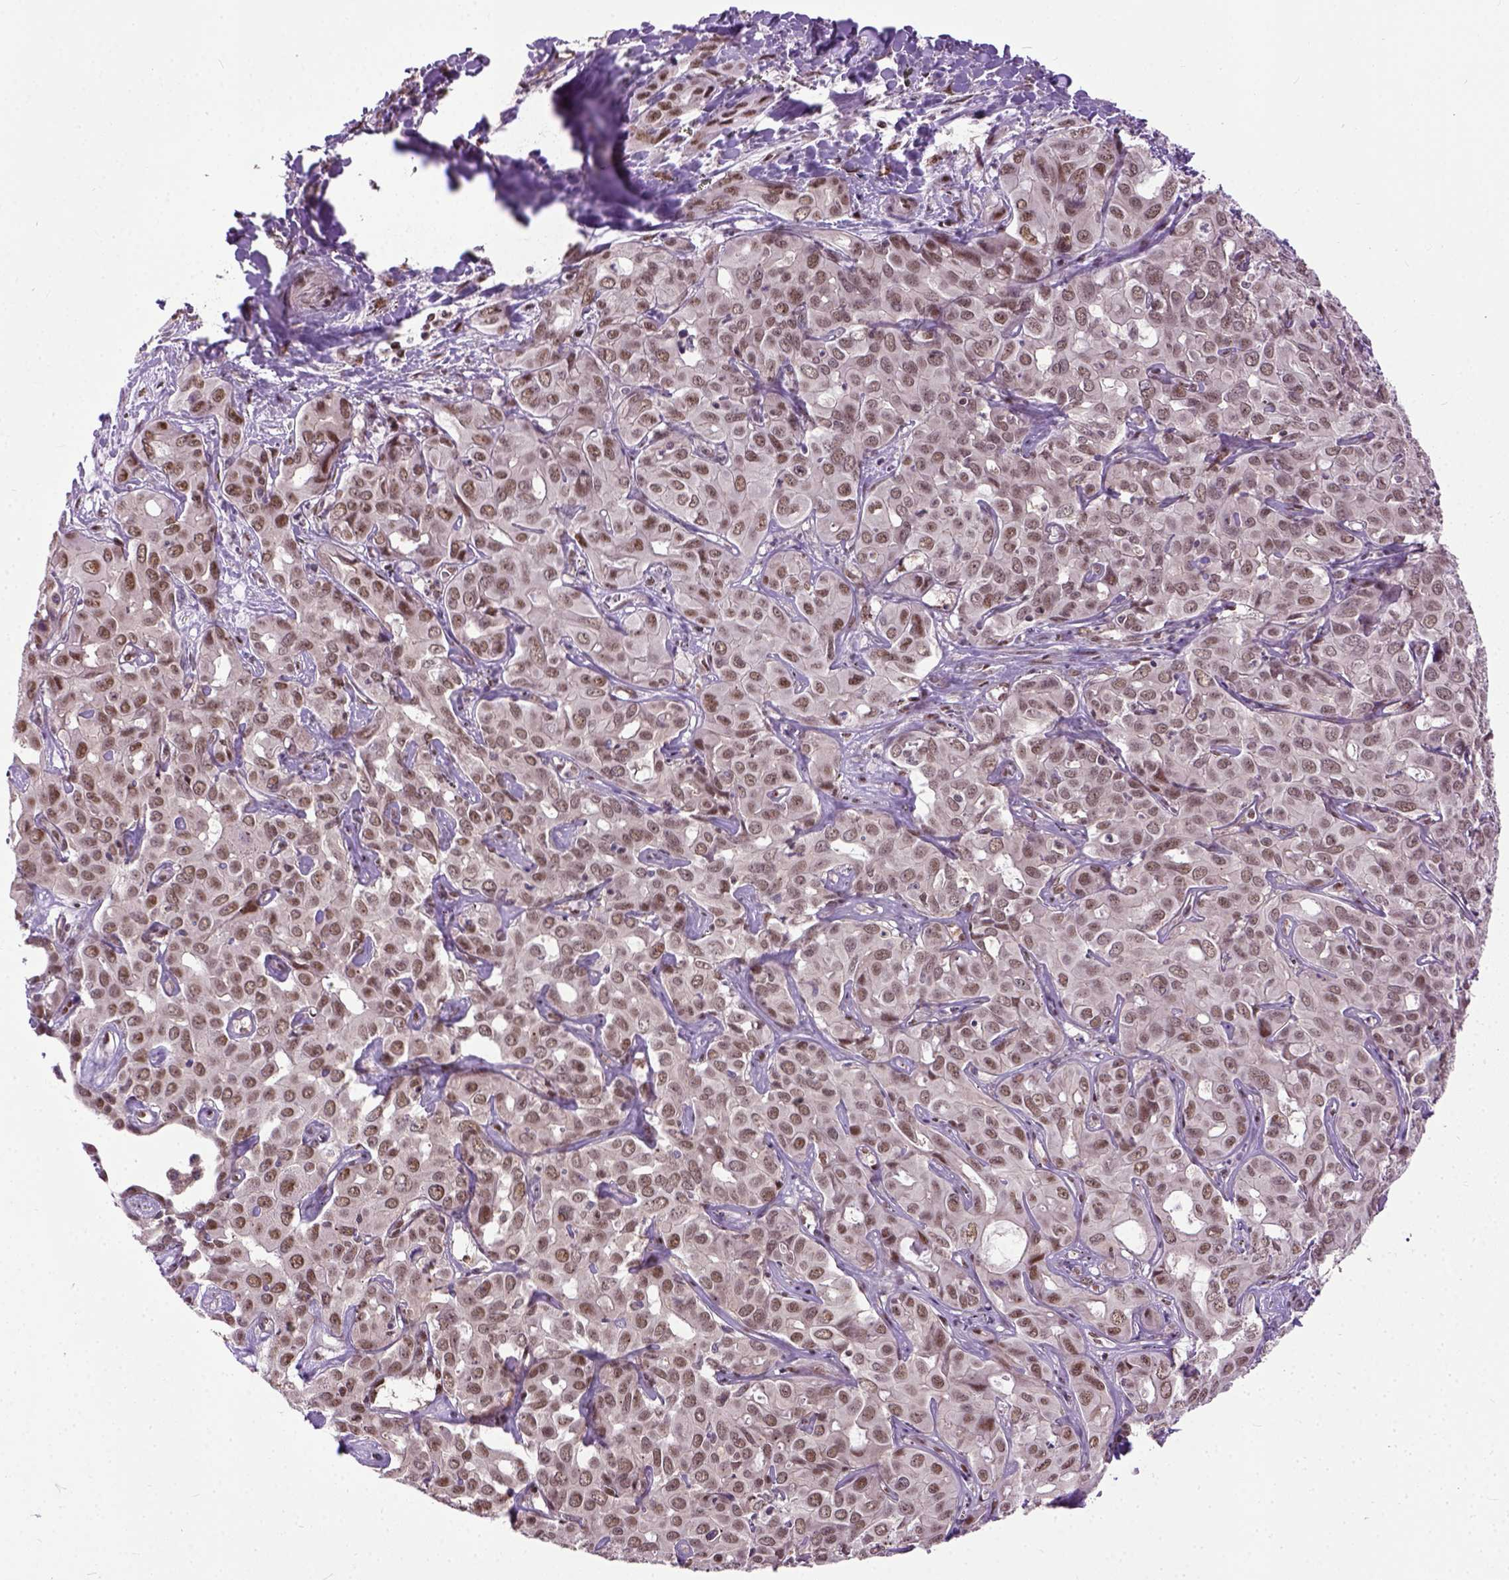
{"staining": {"intensity": "moderate", "quantity": ">75%", "location": "nuclear"}, "tissue": "liver cancer", "cell_type": "Tumor cells", "image_type": "cancer", "snomed": [{"axis": "morphology", "description": "Cholangiocarcinoma"}, {"axis": "topography", "description": "Liver"}], "caption": "Human cholangiocarcinoma (liver) stained with a brown dye demonstrates moderate nuclear positive staining in approximately >75% of tumor cells.", "gene": "UBA3", "patient": {"sex": "female", "age": 60}}